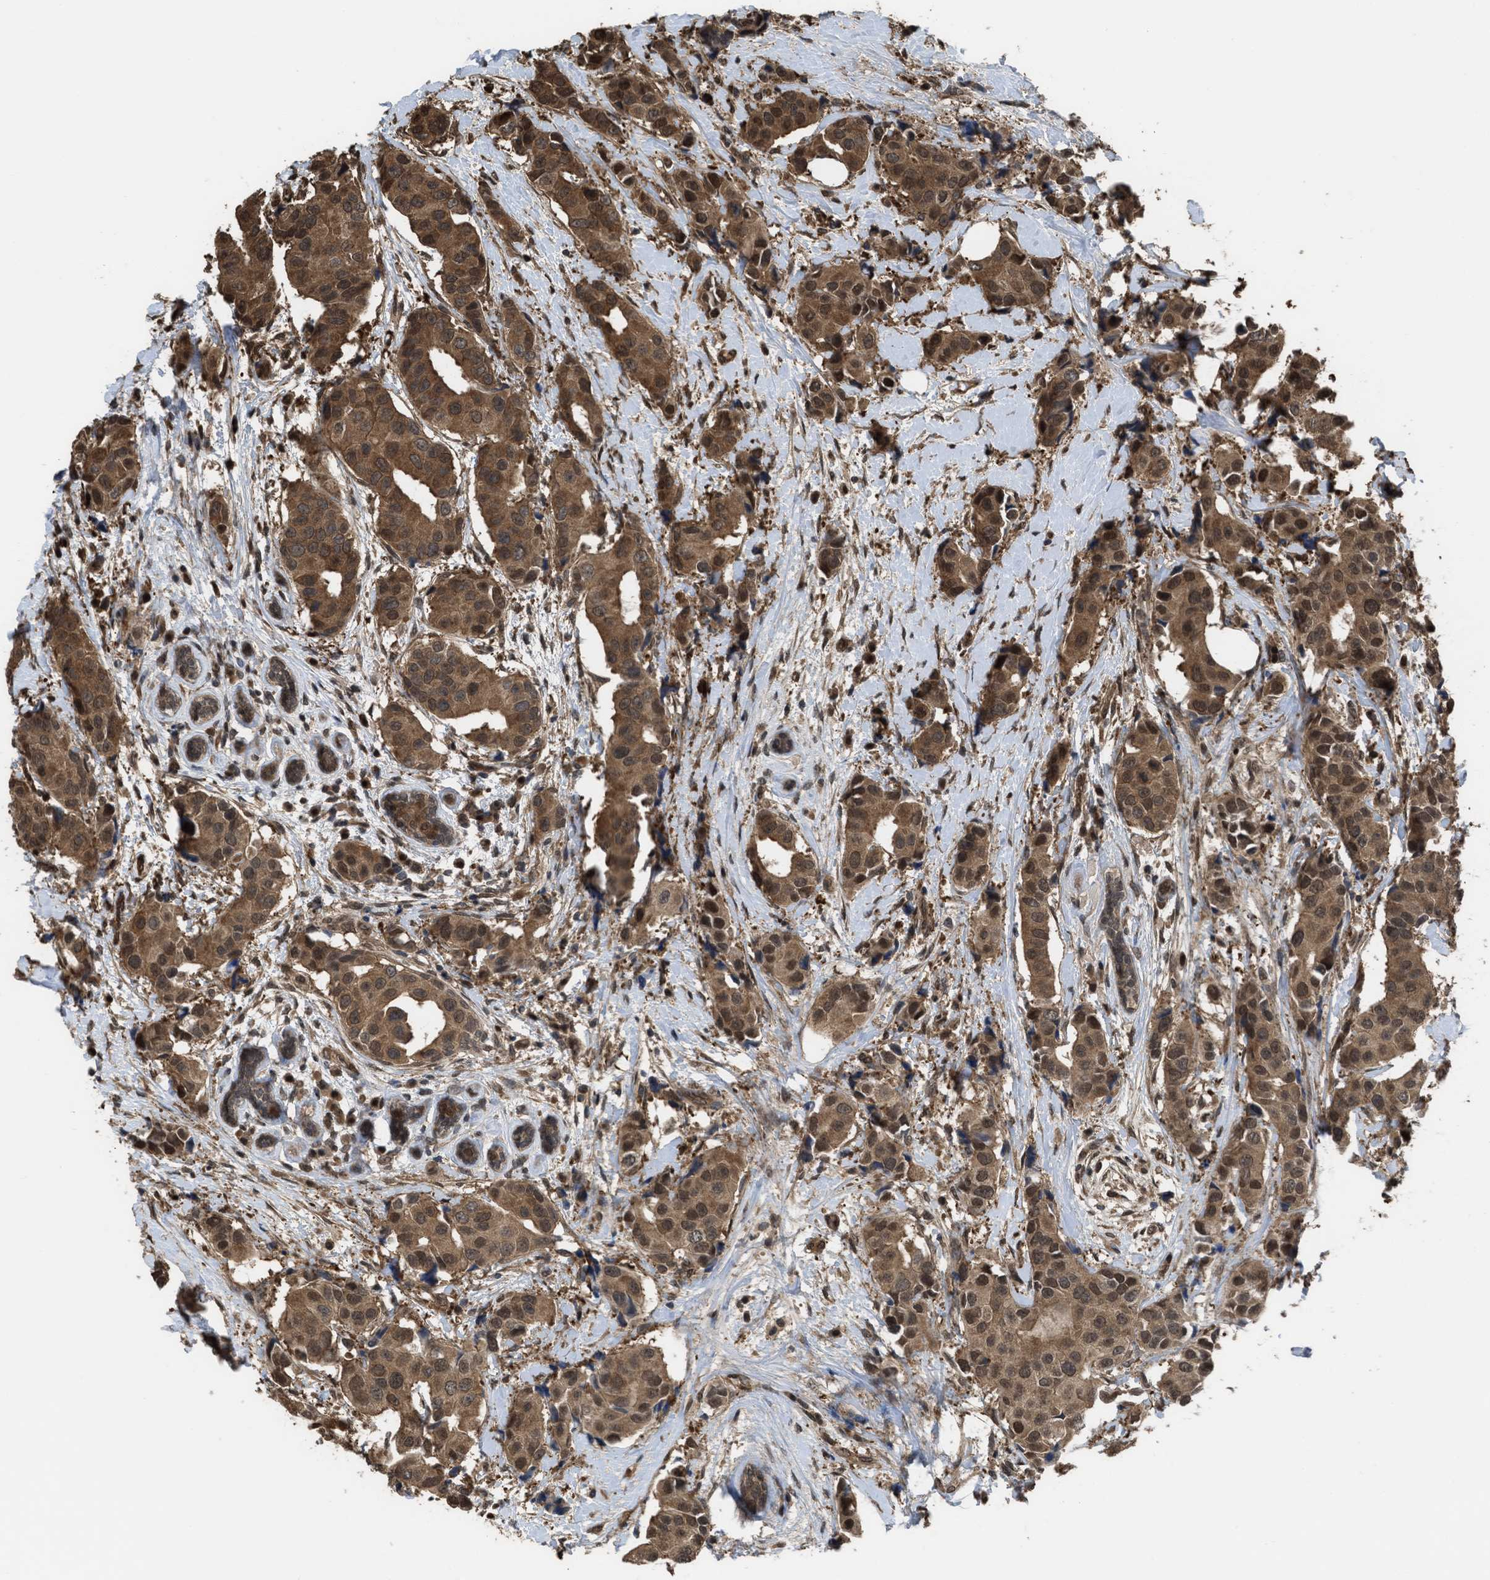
{"staining": {"intensity": "moderate", "quantity": ">75%", "location": "cytoplasmic/membranous,nuclear"}, "tissue": "breast cancer", "cell_type": "Tumor cells", "image_type": "cancer", "snomed": [{"axis": "morphology", "description": "Normal tissue, NOS"}, {"axis": "morphology", "description": "Duct carcinoma"}, {"axis": "topography", "description": "Breast"}], "caption": "A medium amount of moderate cytoplasmic/membranous and nuclear staining is identified in about >75% of tumor cells in breast cancer tissue.", "gene": "YWHAG", "patient": {"sex": "female", "age": 39}}